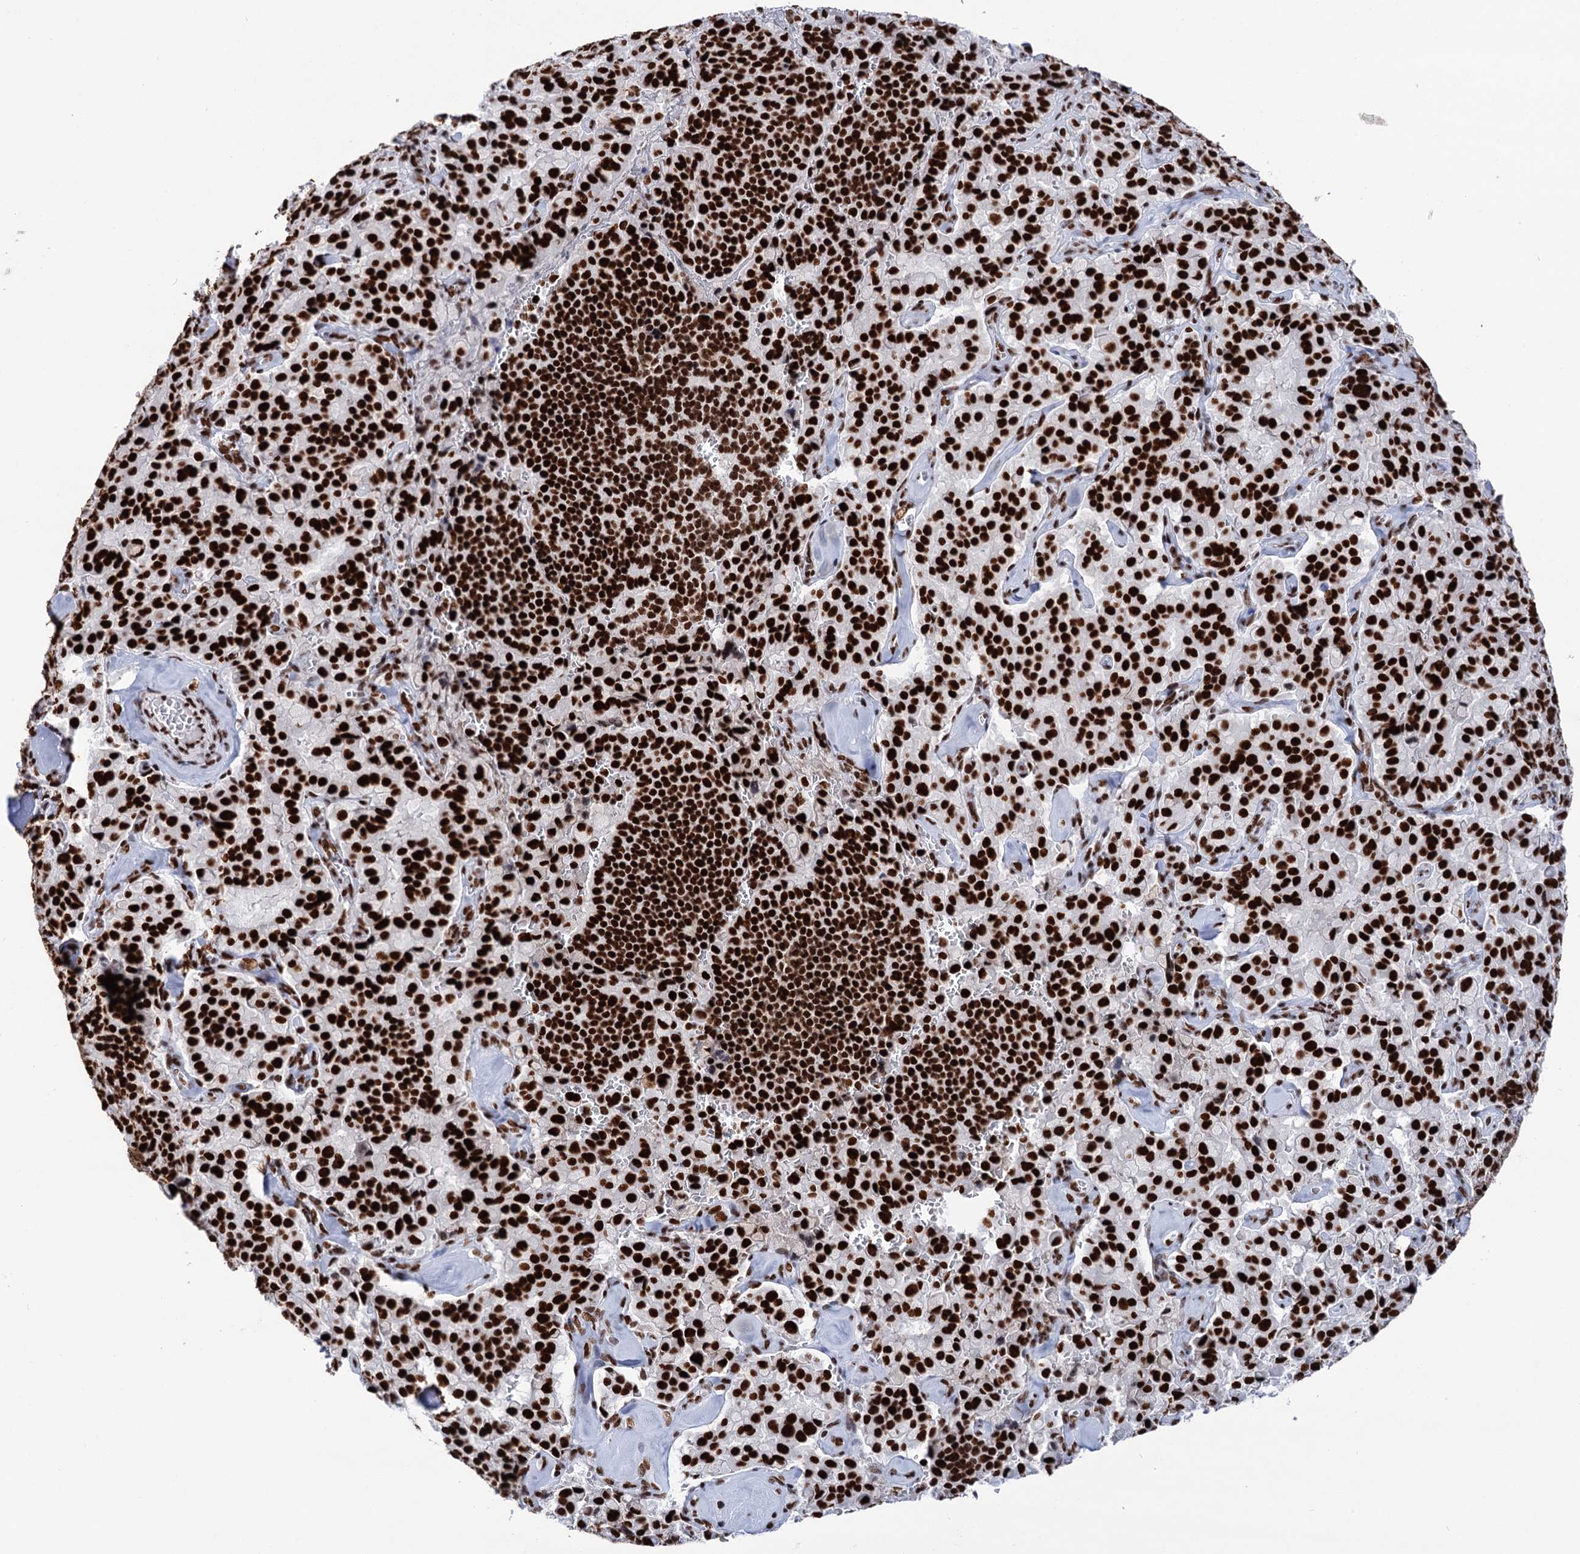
{"staining": {"intensity": "strong", "quantity": ">75%", "location": "nuclear"}, "tissue": "pancreatic cancer", "cell_type": "Tumor cells", "image_type": "cancer", "snomed": [{"axis": "morphology", "description": "Adenocarcinoma, NOS"}, {"axis": "topography", "description": "Pancreas"}], "caption": "High-power microscopy captured an IHC histopathology image of pancreatic adenocarcinoma, revealing strong nuclear expression in approximately >75% of tumor cells.", "gene": "MATR3", "patient": {"sex": "male", "age": 65}}